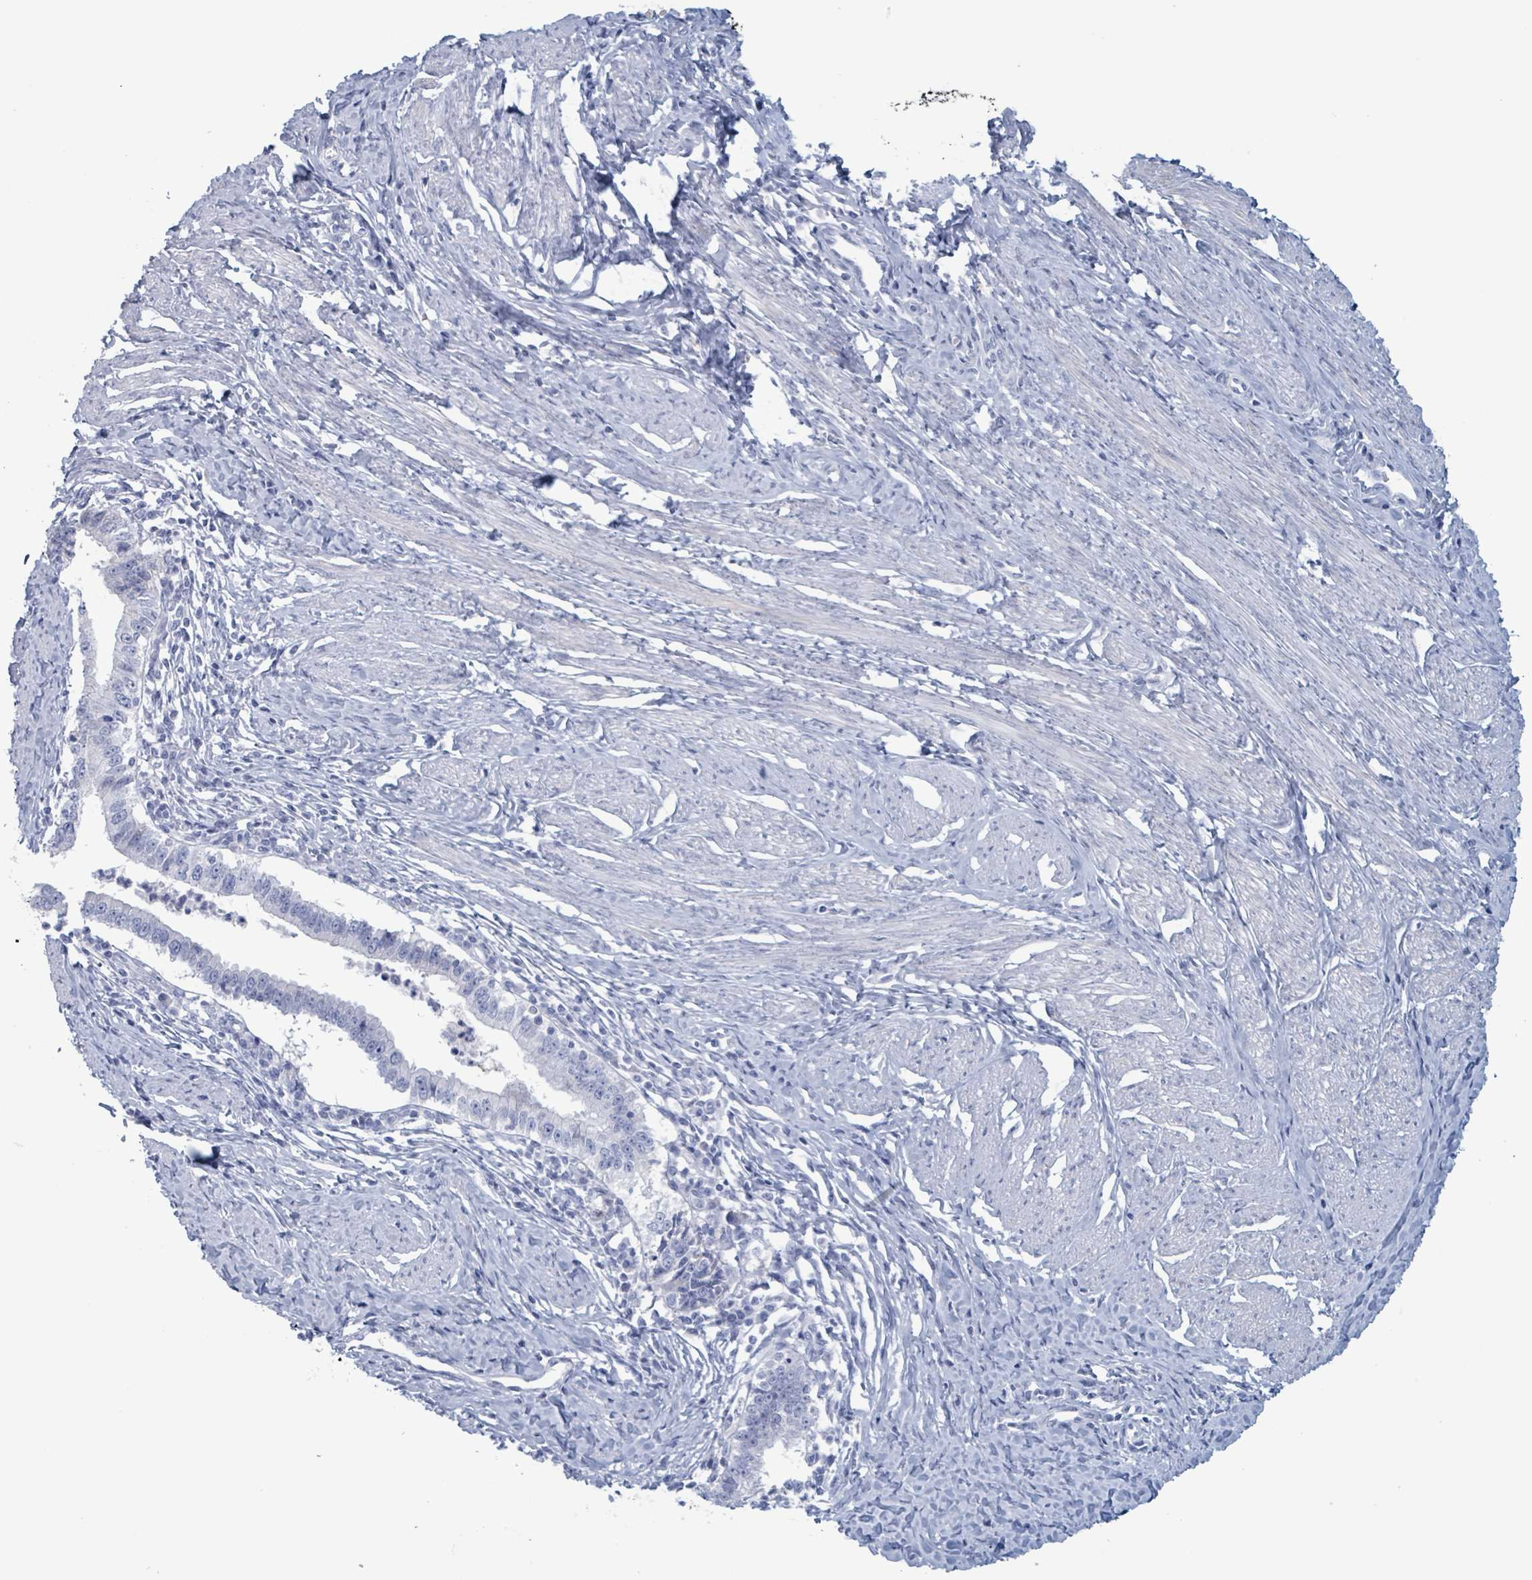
{"staining": {"intensity": "negative", "quantity": "none", "location": "none"}, "tissue": "cervical cancer", "cell_type": "Tumor cells", "image_type": "cancer", "snomed": [{"axis": "morphology", "description": "Adenocarcinoma, NOS"}, {"axis": "topography", "description": "Cervix"}], "caption": "This histopathology image is of adenocarcinoma (cervical) stained with immunohistochemistry to label a protein in brown with the nuclei are counter-stained blue. There is no staining in tumor cells. (Immunohistochemistry (ihc), brightfield microscopy, high magnification).", "gene": "KLK4", "patient": {"sex": "female", "age": 36}}